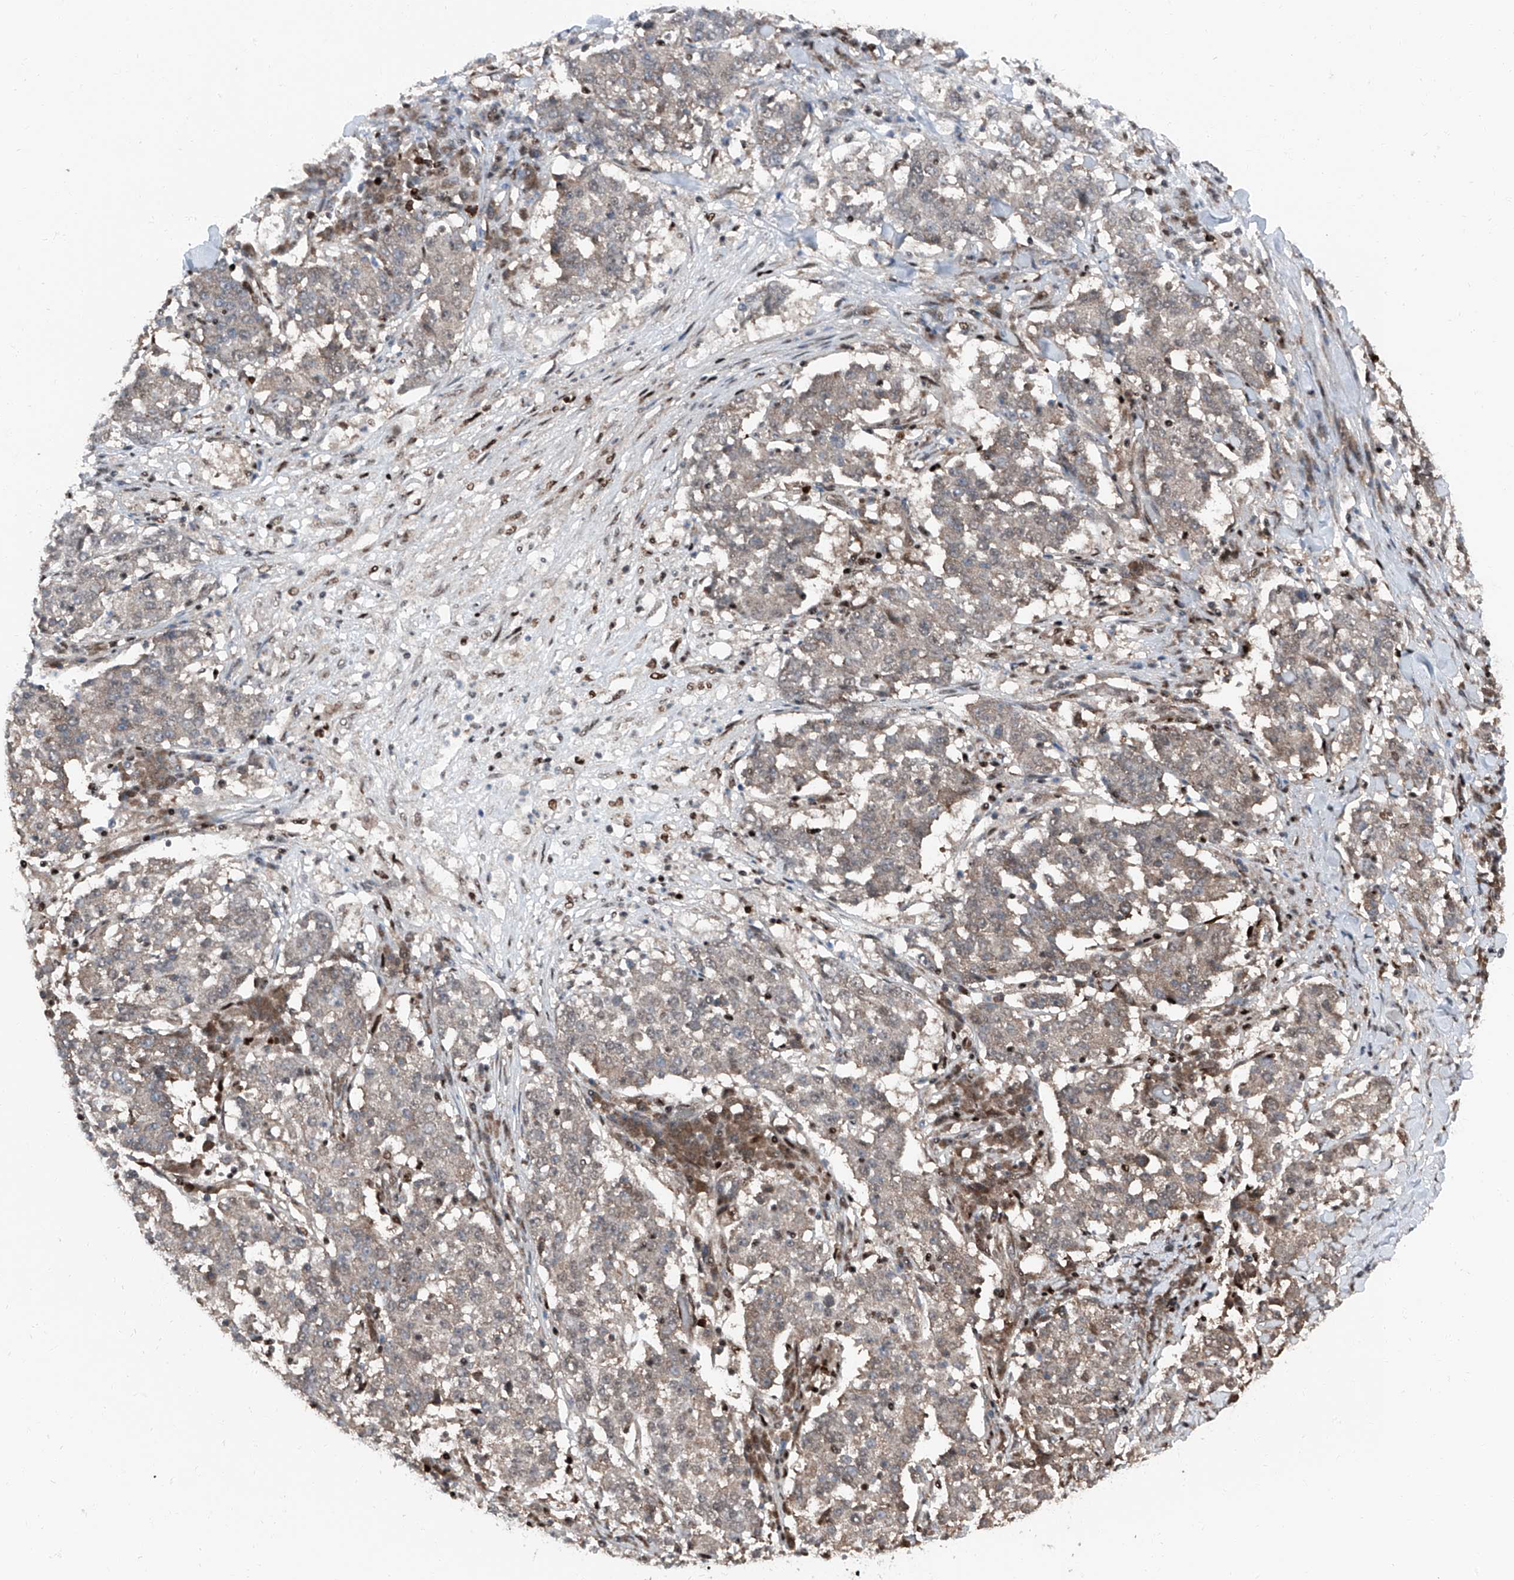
{"staining": {"intensity": "weak", "quantity": ">75%", "location": "cytoplasmic/membranous"}, "tissue": "stomach cancer", "cell_type": "Tumor cells", "image_type": "cancer", "snomed": [{"axis": "morphology", "description": "Adenocarcinoma, NOS"}, {"axis": "topography", "description": "Stomach"}], "caption": "Stomach cancer tissue shows weak cytoplasmic/membranous staining in approximately >75% of tumor cells The staining is performed using DAB brown chromogen to label protein expression. The nuclei are counter-stained blue using hematoxylin.", "gene": "FKBP5", "patient": {"sex": "male", "age": 59}}